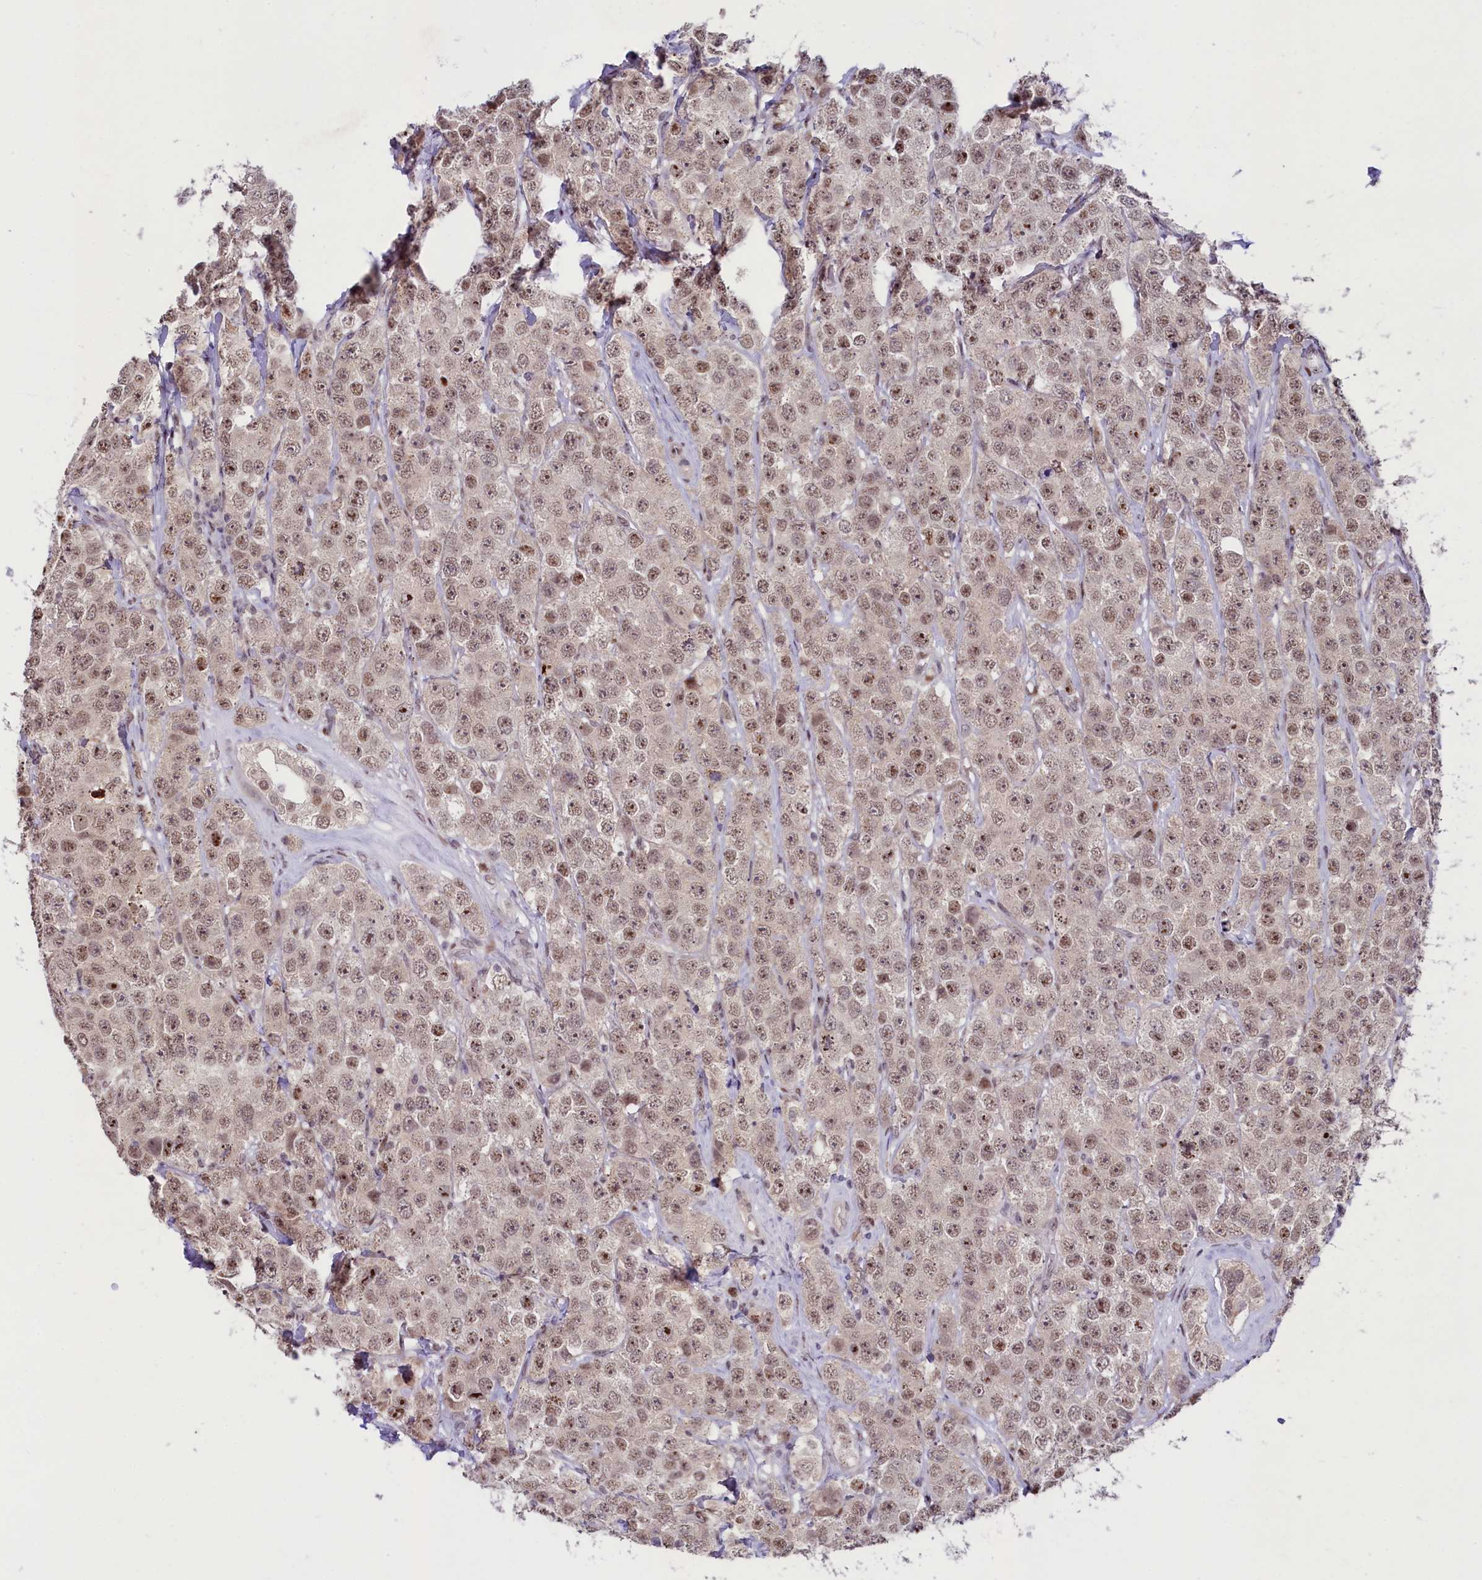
{"staining": {"intensity": "moderate", "quantity": ">75%", "location": "nuclear"}, "tissue": "testis cancer", "cell_type": "Tumor cells", "image_type": "cancer", "snomed": [{"axis": "morphology", "description": "Seminoma, NOS"}, {"axis": "topography", "description": "Testis"}], "caption": "IHC photomicrograph of testis seminoma stained for a protein (brown), which shows medium levels of moderate nuclear positivity in about >75% of tumor cells.", "gene": "ANKS3", "patient": {"sex": "male", "age": 28}}